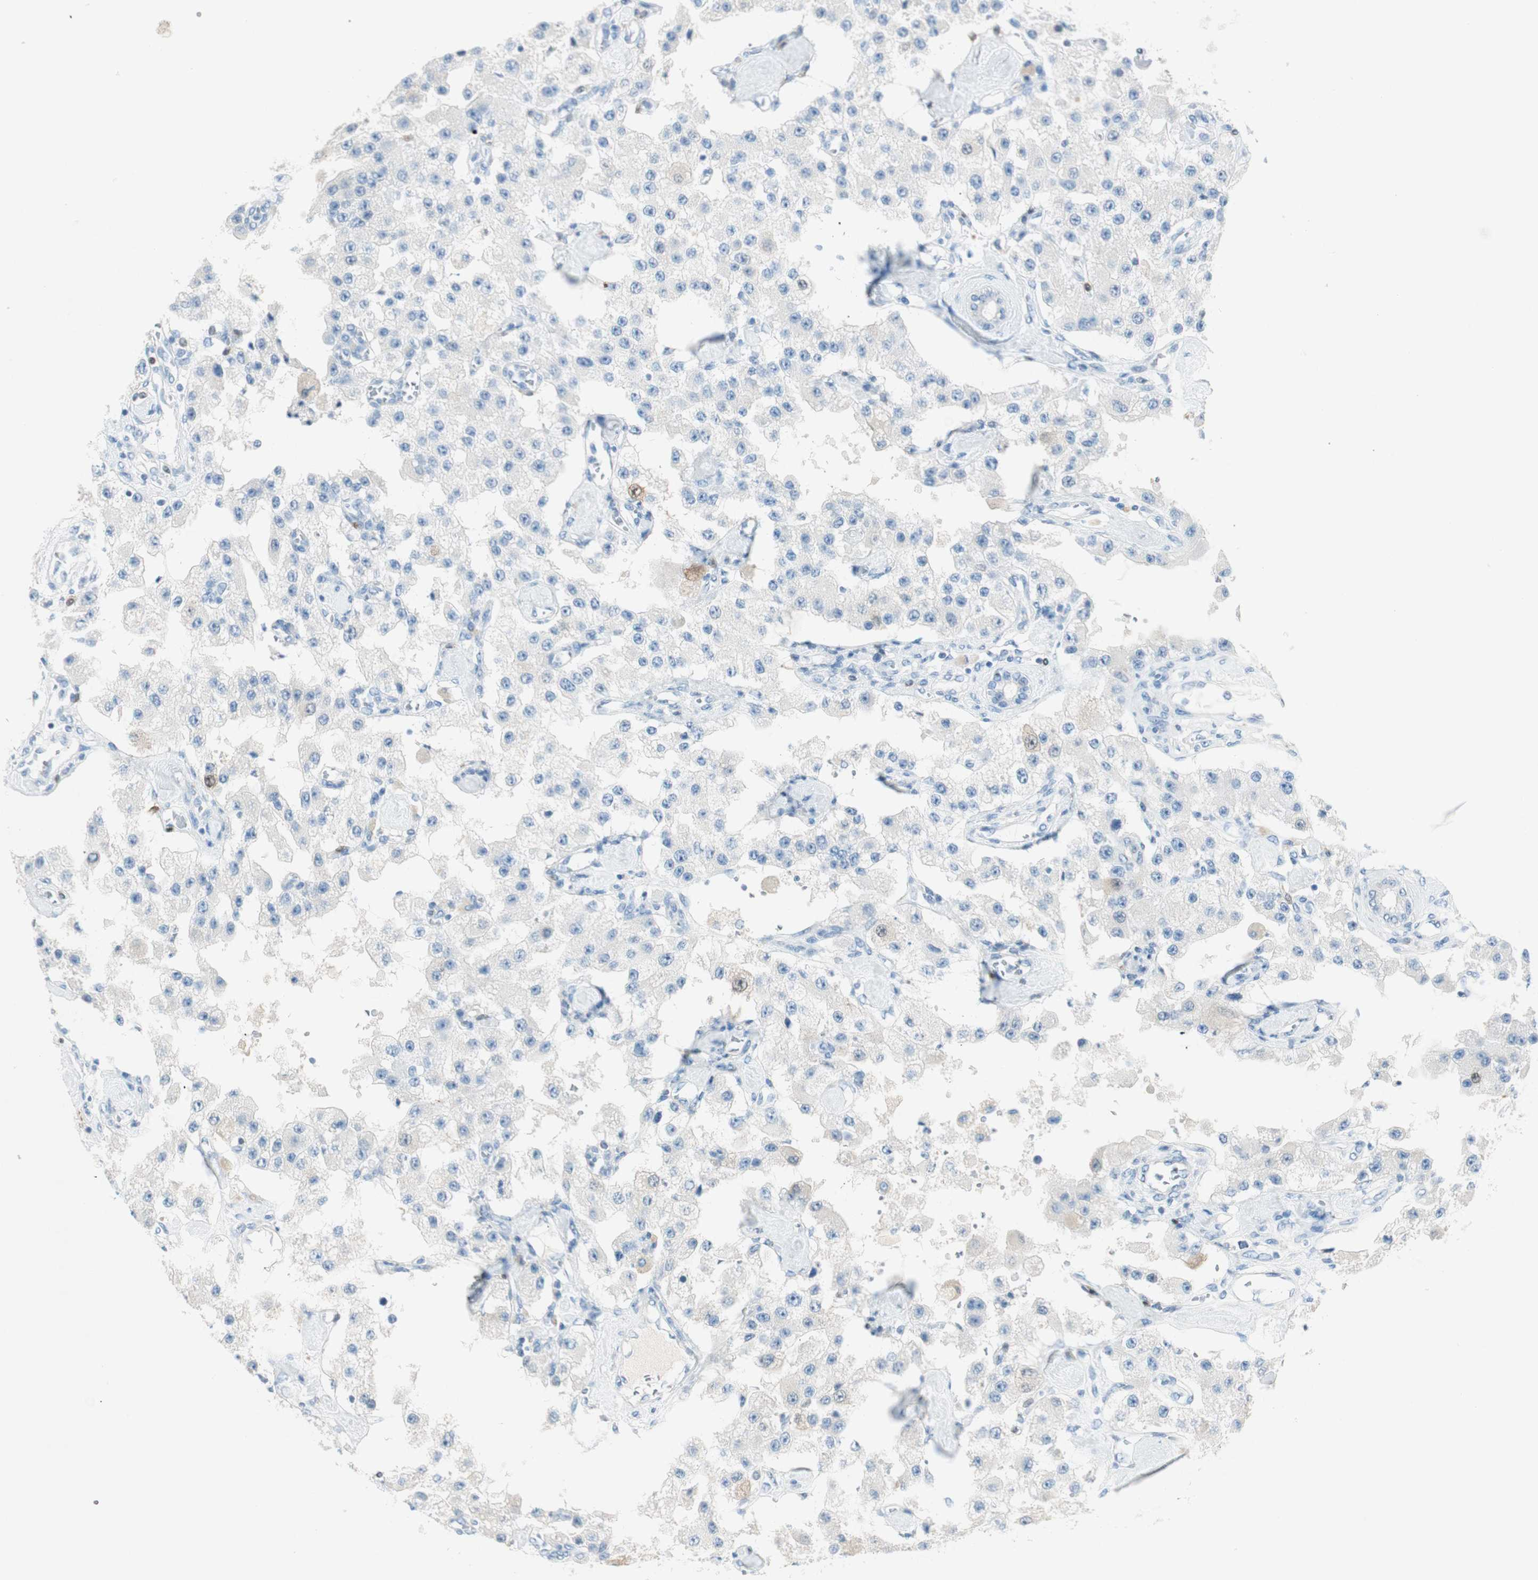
{"staining": {"intensity": "negative", "quantity": "none", "location": "none"}, "tissue": "carcinoid", "cell_type": "Tumor cells", "image_type": "cancer", "snomed": [{"axis": "morphology", "description": "Carcinoid, malignant, NOS"}, {"axis": "topography", "description": "Pancreas"}], "caption": "High magnification brightfield microscopy of malignant carcinoid stained with DAB (3,3'-diaminobenzidine) (brown) and counterstained with hematoxylin (blue): tumor cells show no significant positivity.", "gene": "HPGD", "patient": {"sex": "male", "age": 41}}